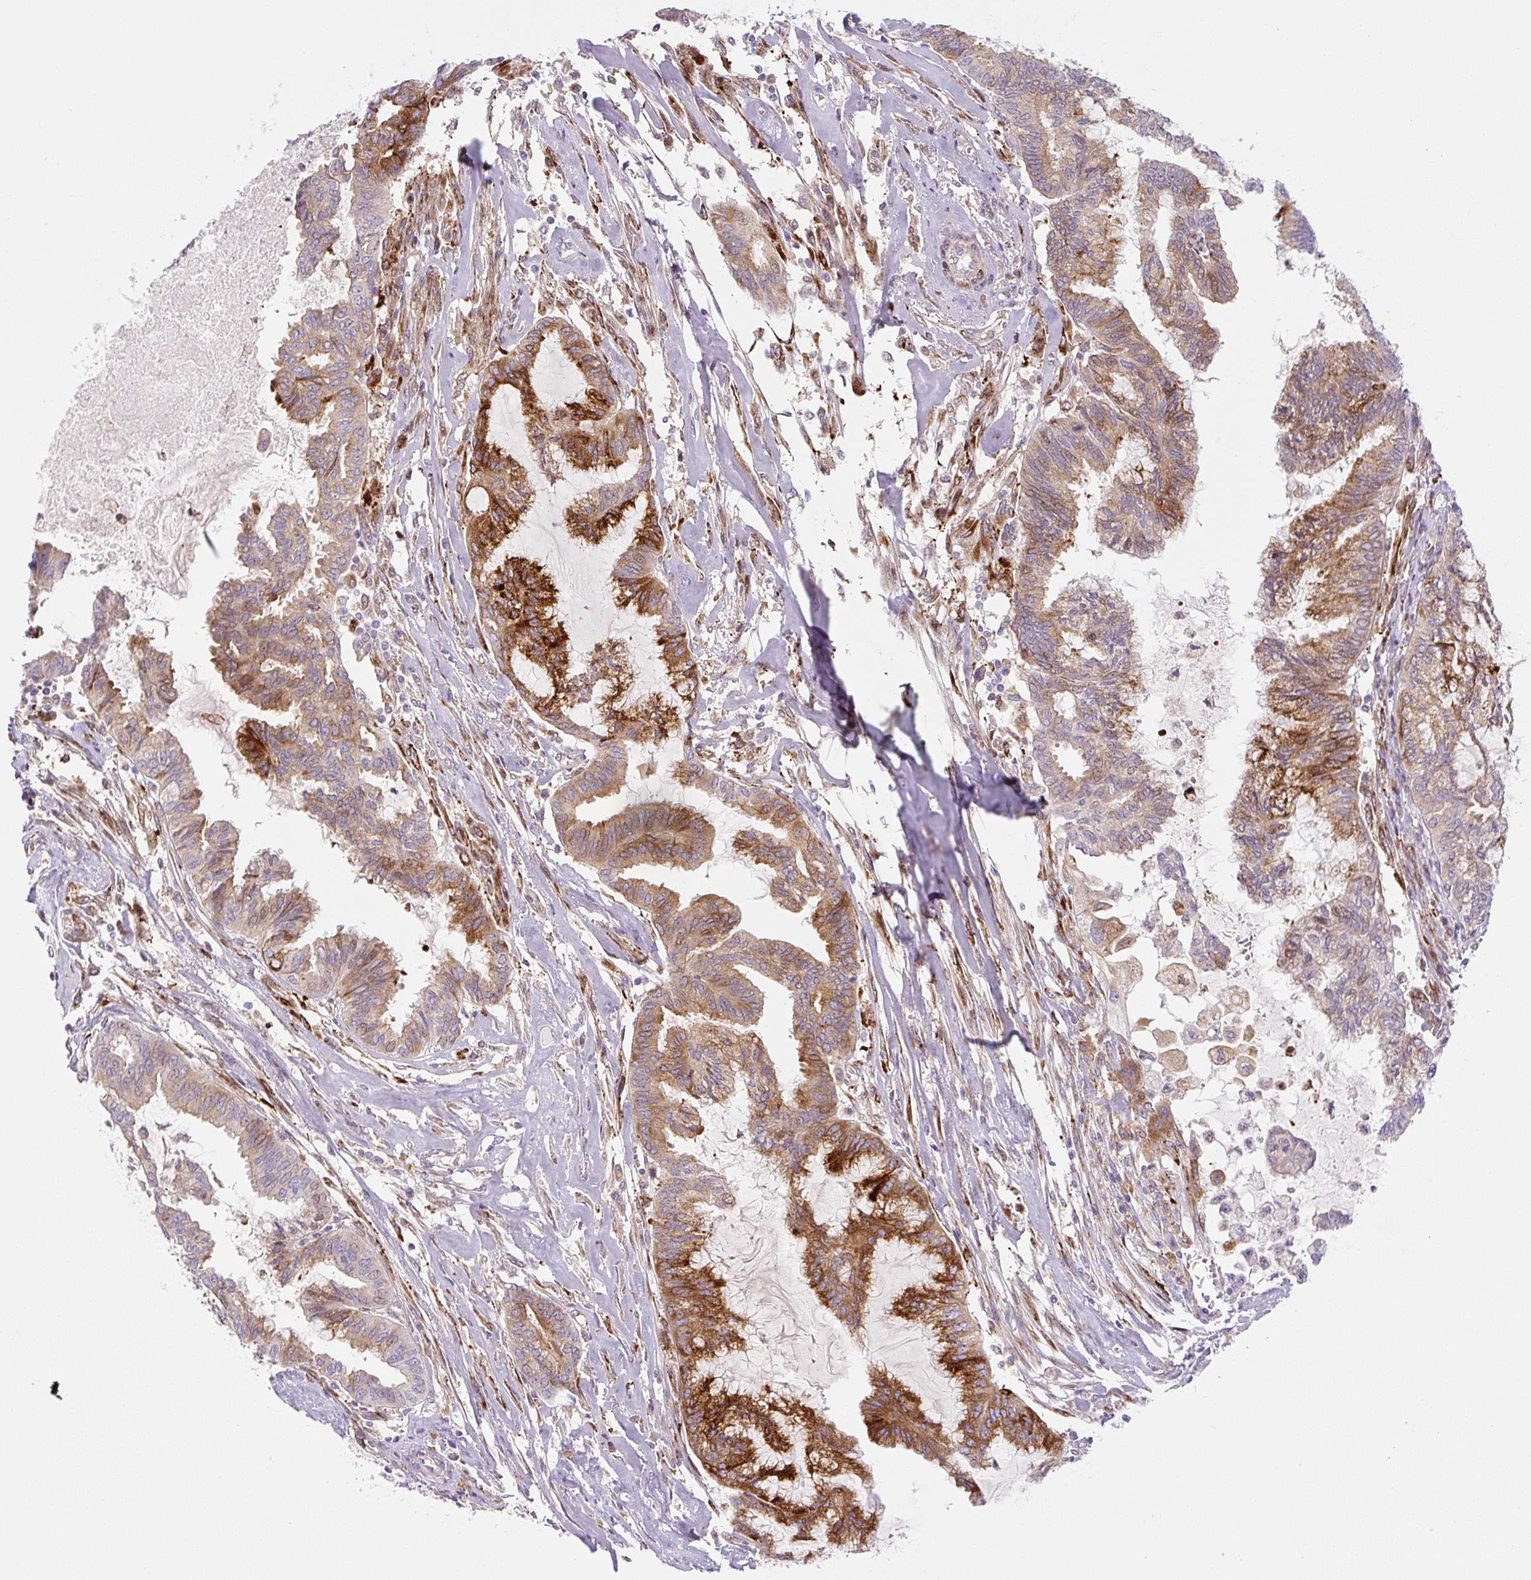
{"staining": {"intensity": "strong", "quantity": "25%-75%", "location": "cytoplasmic/membranous"}, "tissue": "endometrial cancer", "cell_type": "Tumor cells", "image_type": "cancer", "snomed": [{"axis": "morphology", "description": "Adenocarcinoma, NOS"}, {"axis": "topography", "description": "Endometrium"}], "caption": "This histopathology image exhibits endometrial adenocarcinoma stained with immunohistochemistry to label a protein in brown. The cytoplasmic/membranous of tumor cells show strong positivity for the protein. Nuclei are counter-stained blue.", "gene": "DISP3", "patient": {"sex": "female", "age": 86}}